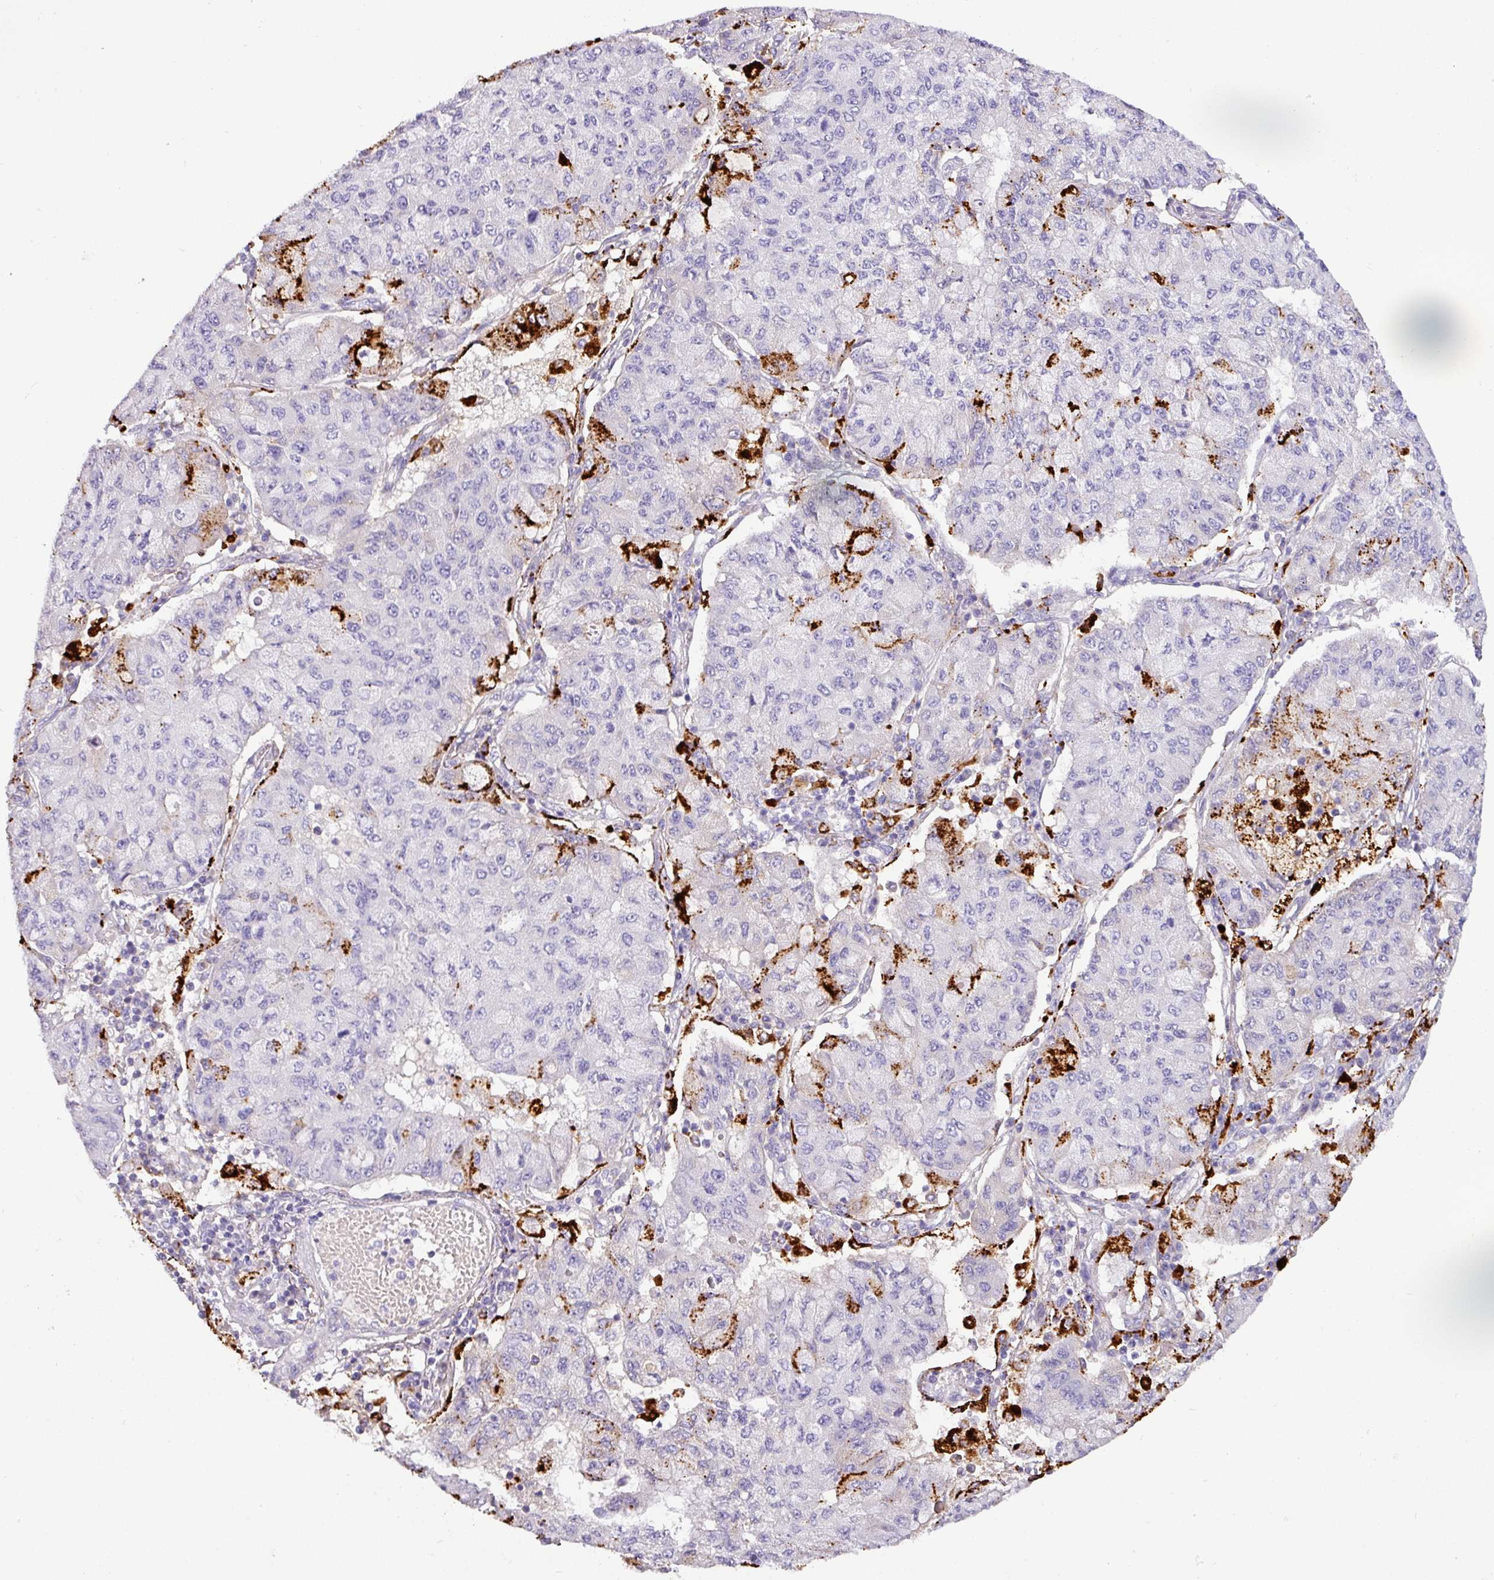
{"staining": {"intensity": "strong", "quantity": "<25%", "location": "cytoplasmic/membranous"}, "tissue": "lung cancer", "cell_type": "Tumor cells", "image_type": "cancer", "snomed": [{"axis": "morphology", "description": "Squamous cell carcinoma, NOS"}, {"axis": "topography", "description": "Lung"}], "caption": "IHC (DAB (3,3'-diaminobenzidine)) staining of lung cancer reveals strong cytoplasmic/membranous protein staining in about <25% of tumor cells. Nuclei are stained in blue.", "gene": "NAPSA", "patient": {"sex": "male", "age": 74}}